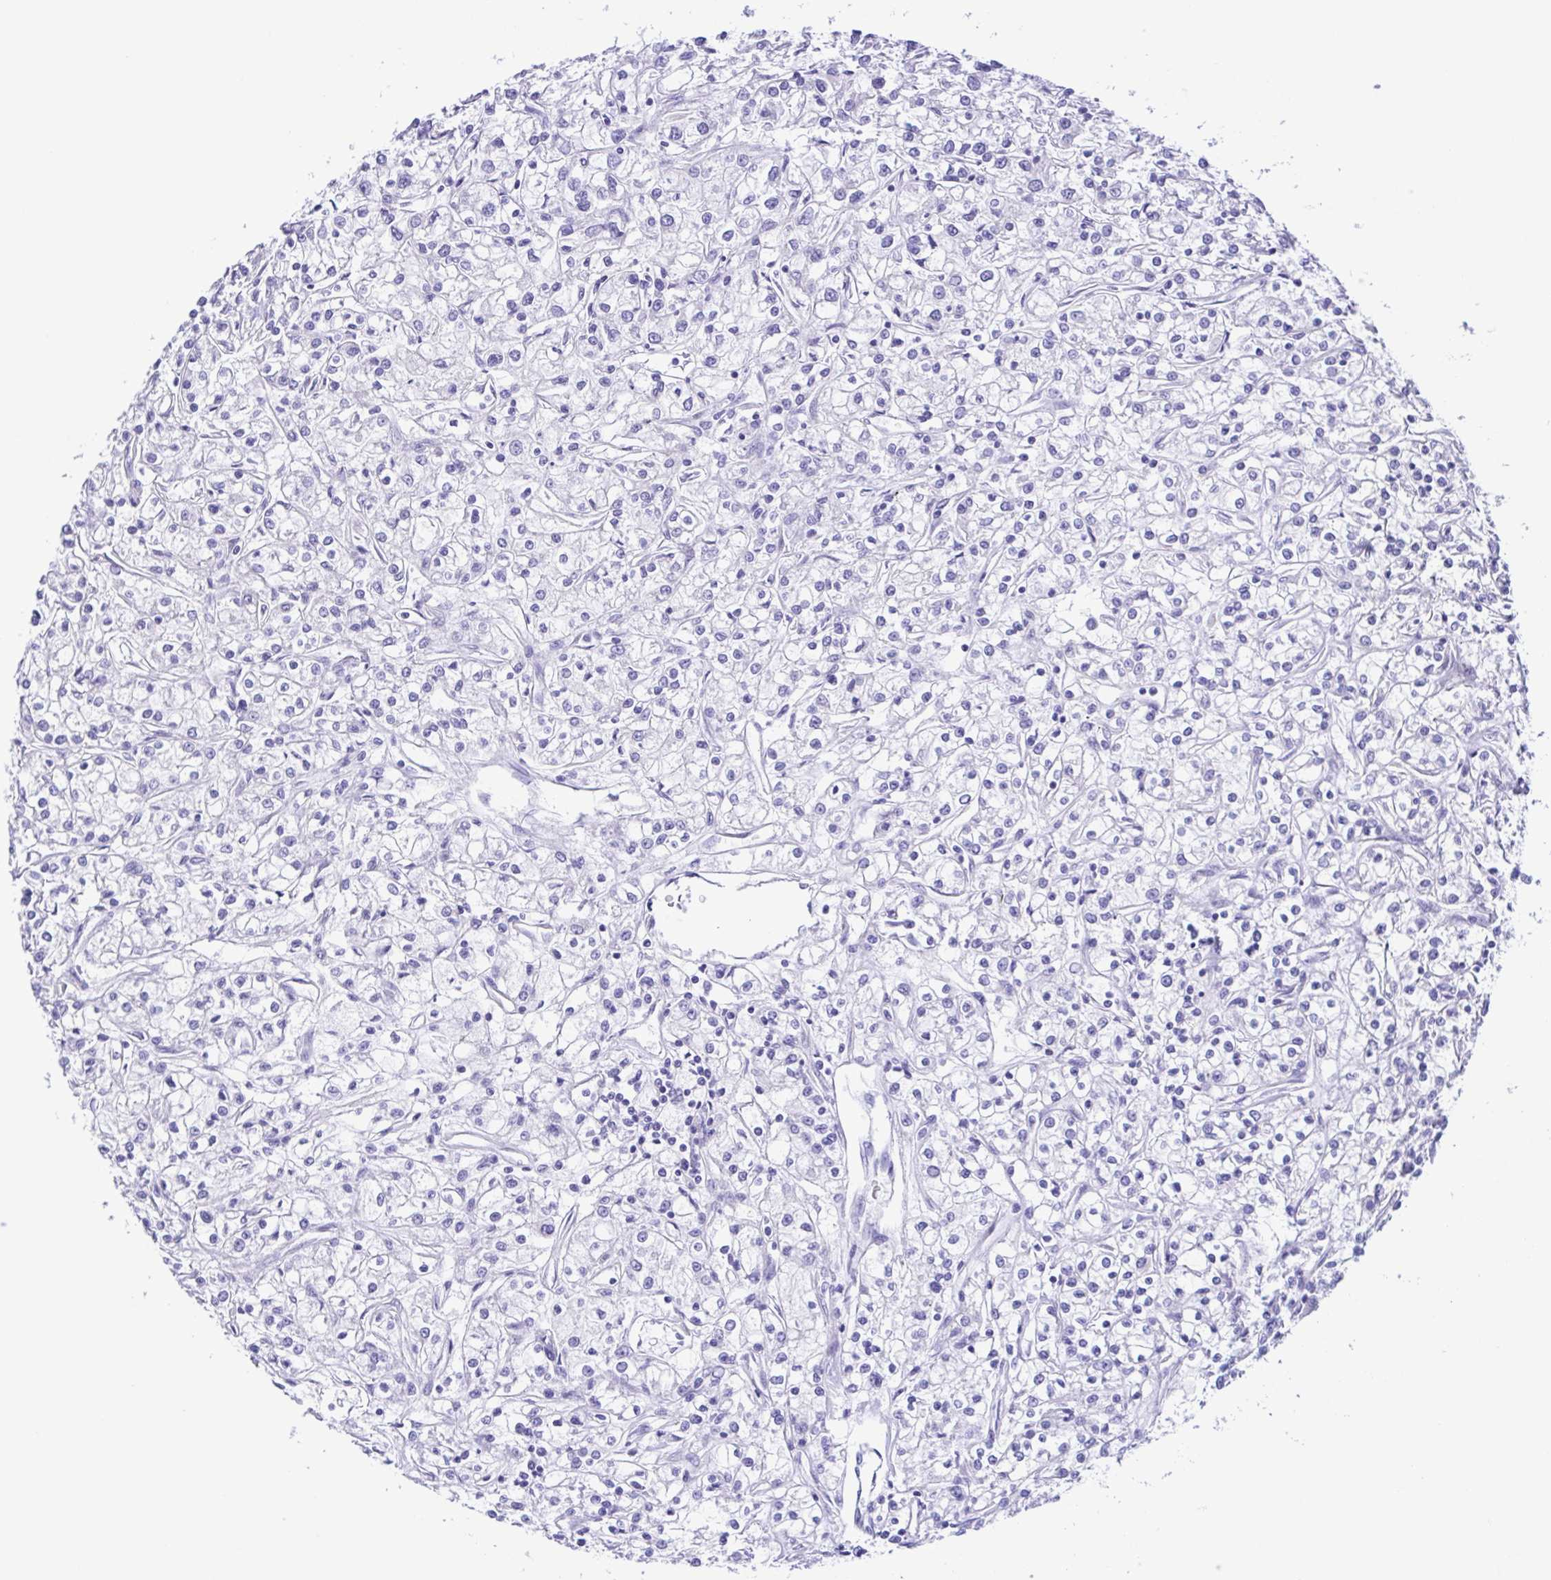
{"staining": {"intensity": "negative", "quantity": "none", "location": "none"}, "tissue": "renal cancer", "cell_type": "Tumor cells", "image_type": "cancer", "snomed": [{"axis": "morphology", "description": "Adenocarcinoma, NOS"}, {"axis": "topography", "description": "Kidney"}], "caption": "A photomicrograph of human adenocarcinoma (renal) is negative for staining in tumor cells.", "gene": "TGM3", "patient": {"sex": "female", "age": 59}}